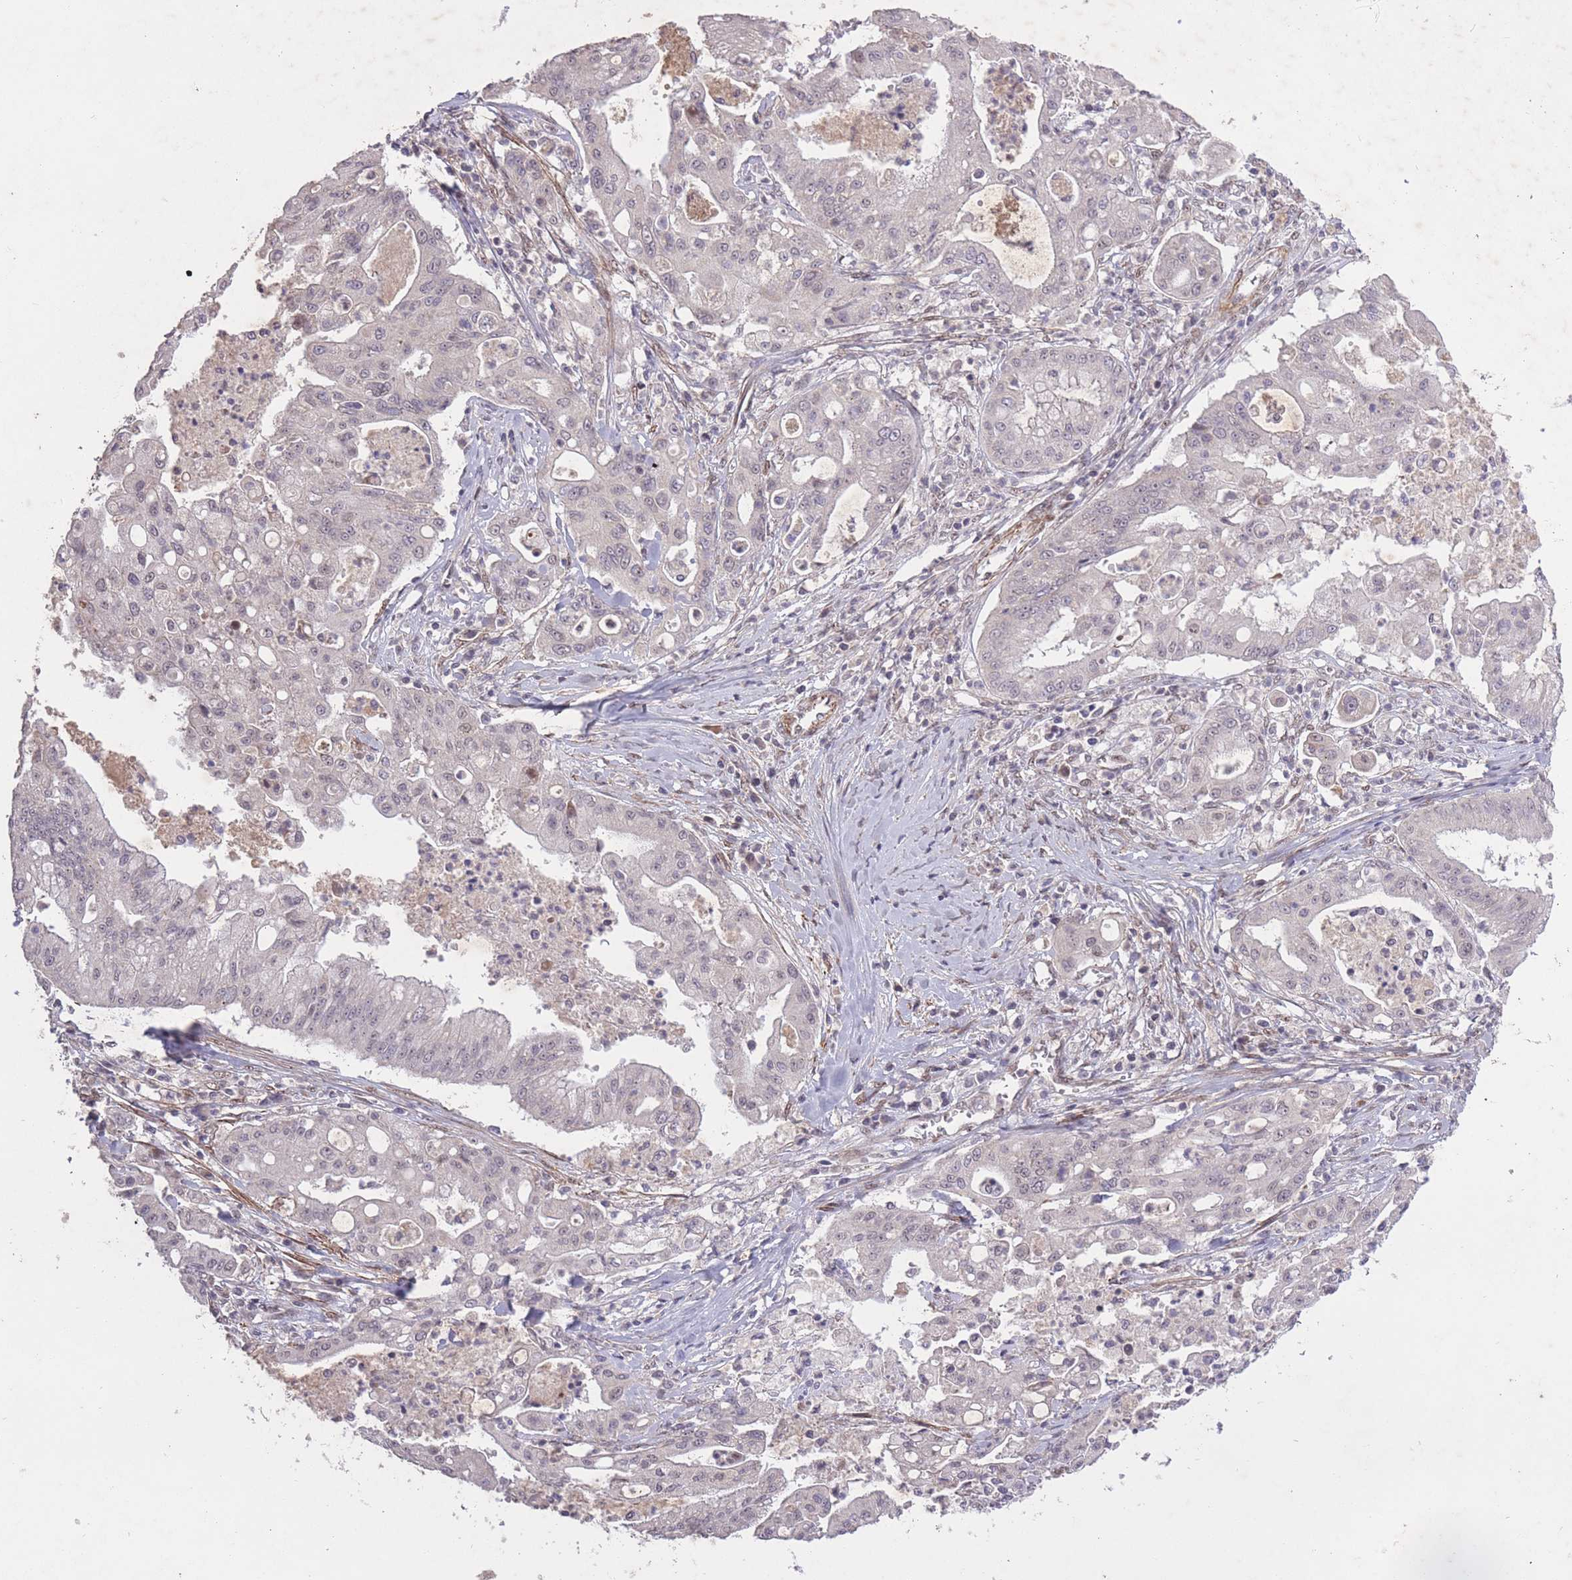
{"staining": {"intensity": "weak", "quantity": "25%-75%", "location": "nuclear"}, "tissue": "ovarian cancer", "cell_type": "Tumor cells", "image_type": "cancer", "snomed": [{"axis": "morphology", "description": "Cystadenocarcinoma, mucinous, NOS"}, {"axis": "topography", "description": "Ovary"}], "caption": "About 25%-75% of tumor cells in human ovarian cancer (mucinous cystadenocarcinoma) reveal weak nuclear protein staining as visualized by brown immunohistochemical staining.", "gene": "CBX6", "patient": {"sex": "female", "age": 70}}